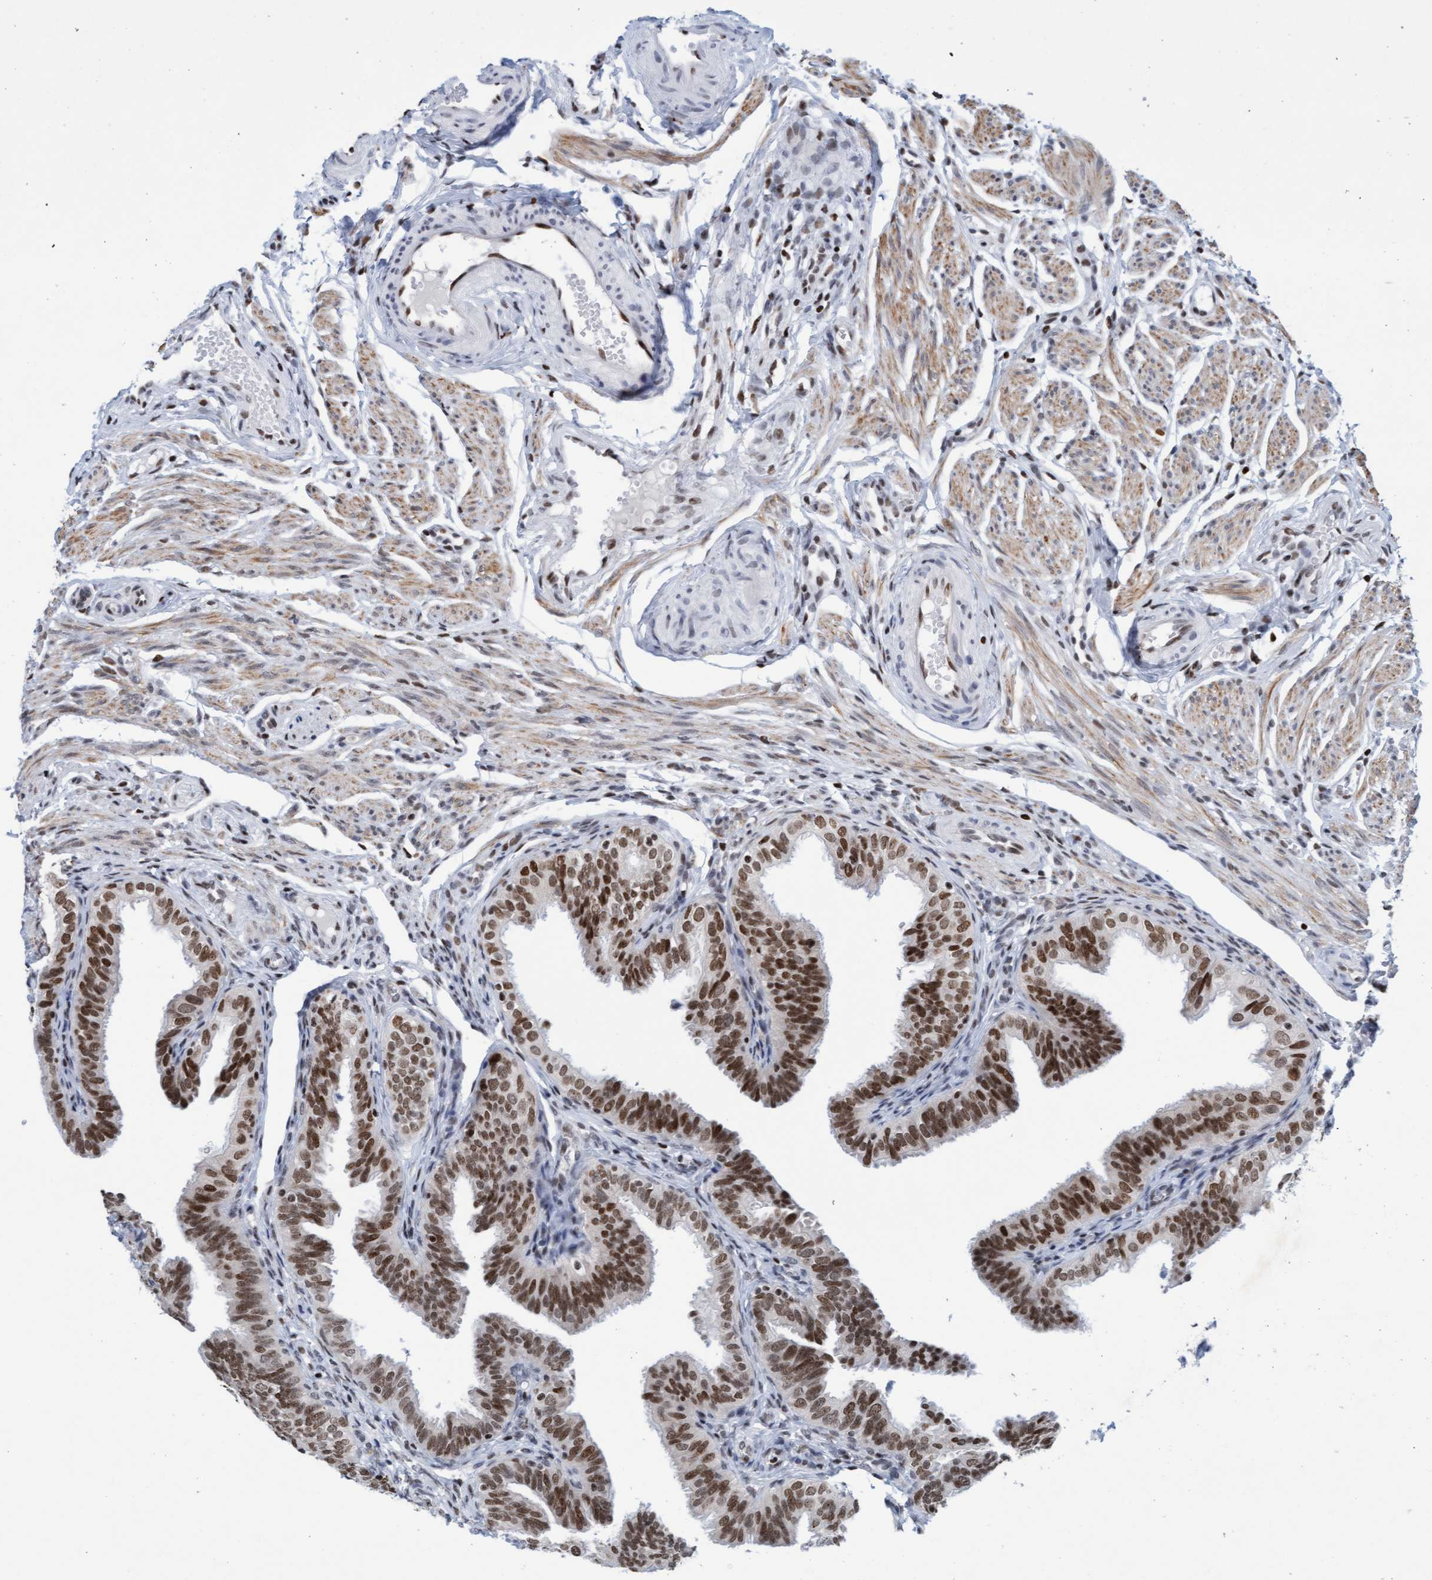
{"staining": {"intensity": "strong", "quantity": ">75%", "location": "nuclear"}, "tissue": "fallopian tube", "cell_type": "Glandular cells", "image_type": "normal", "snomed": [{"axis": "morphology", "description": "Normal tissue, NOS"}, {"axis": "topography", "description": "Fallopian tube"}], "caption": "Protein staining demonstrates strong nuclear expression in about >75% of glandular cells in normal fallopian tube.", "gene": "GLRX2", "patient": {"sex": "female", "age": 35}}